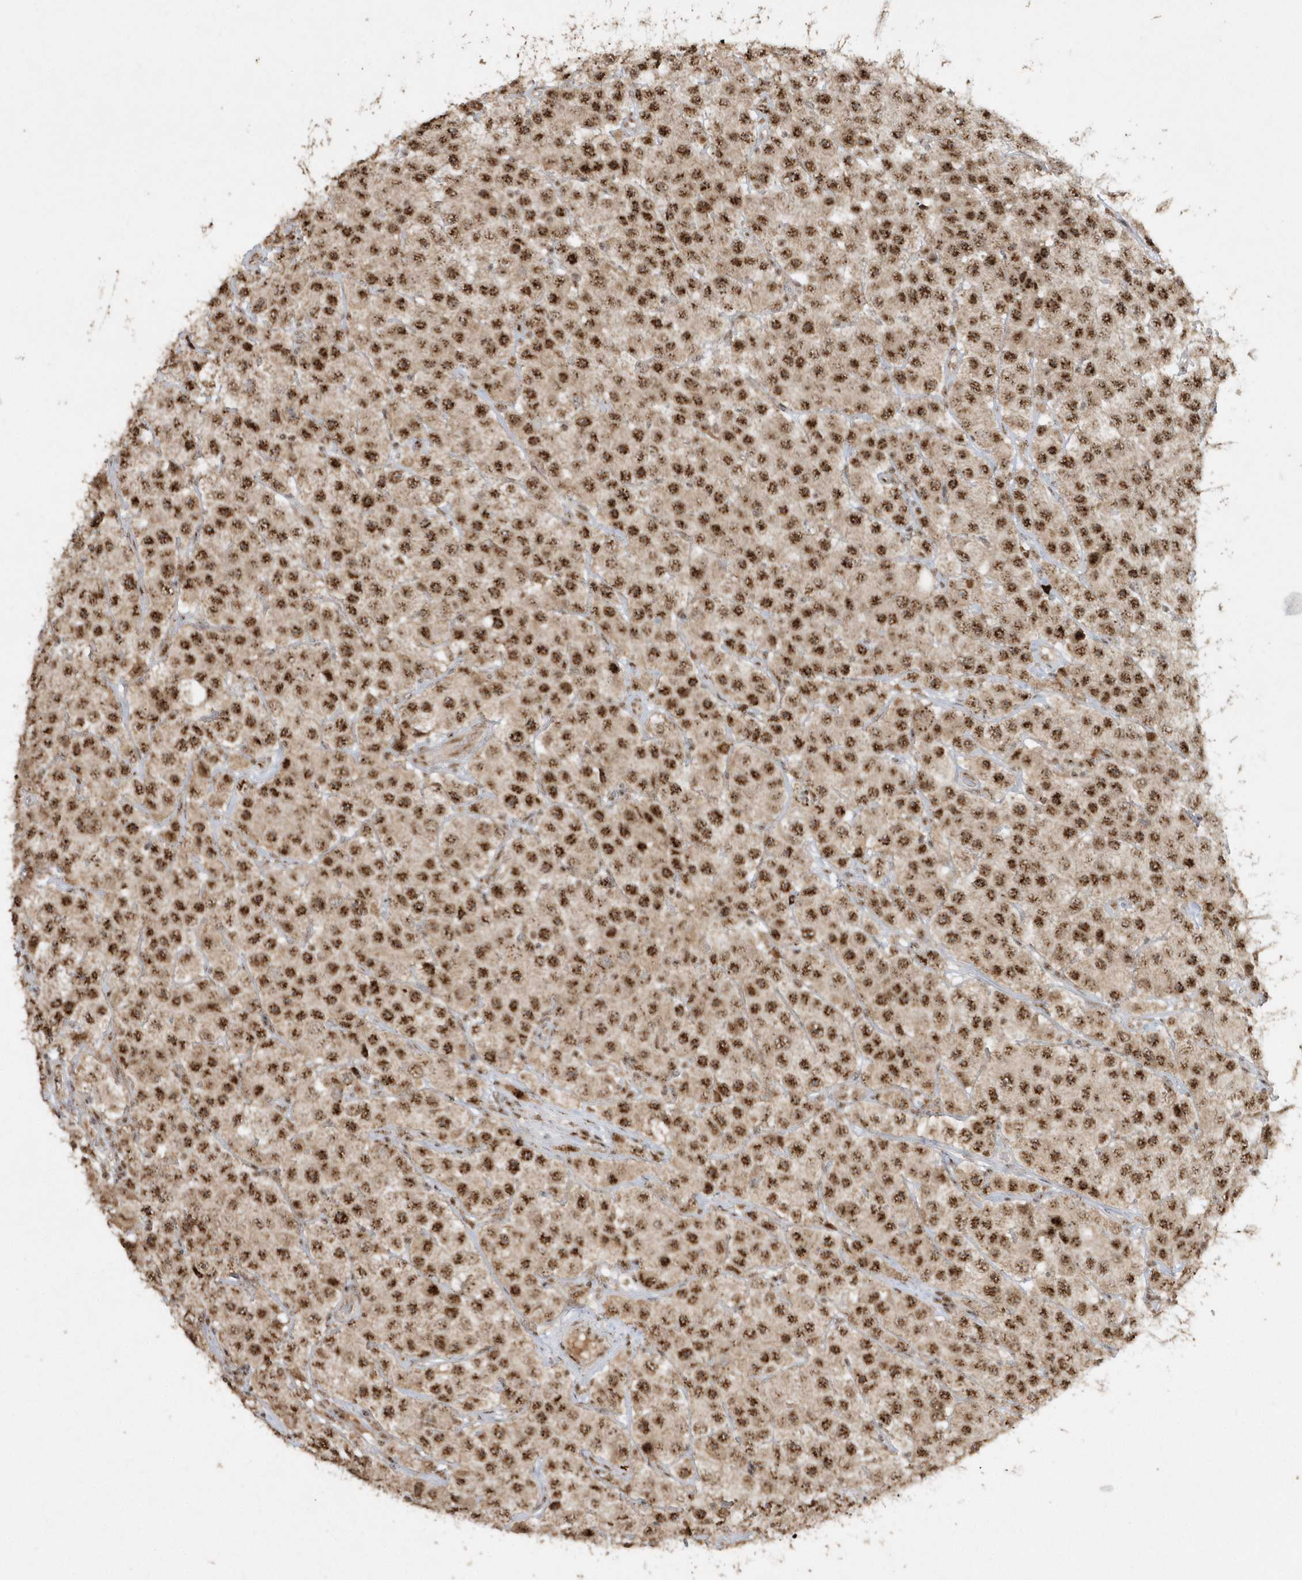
{"staining": {"intensity": "strong", "quantity": ">75%", "location": "nuclear"}, "tissue": "testis cancer", "cell_type": "Tumor cells", "image_type": "cancer", "snomed": [{"axis": "morphology", "description": "Seminoma, NOS"}, {"axis": "topography", "description": "Testis"}], "caption": "A high-resolution micrograph shows IHC staining of seminoma (testis), which shows strong nuclear expression in about >75% of tumor cells. Ihc stains the protein in brown and the nuclei are stained blue.", "gene": "POLR3B", "patient": {"sex": "male", "age": 28}}